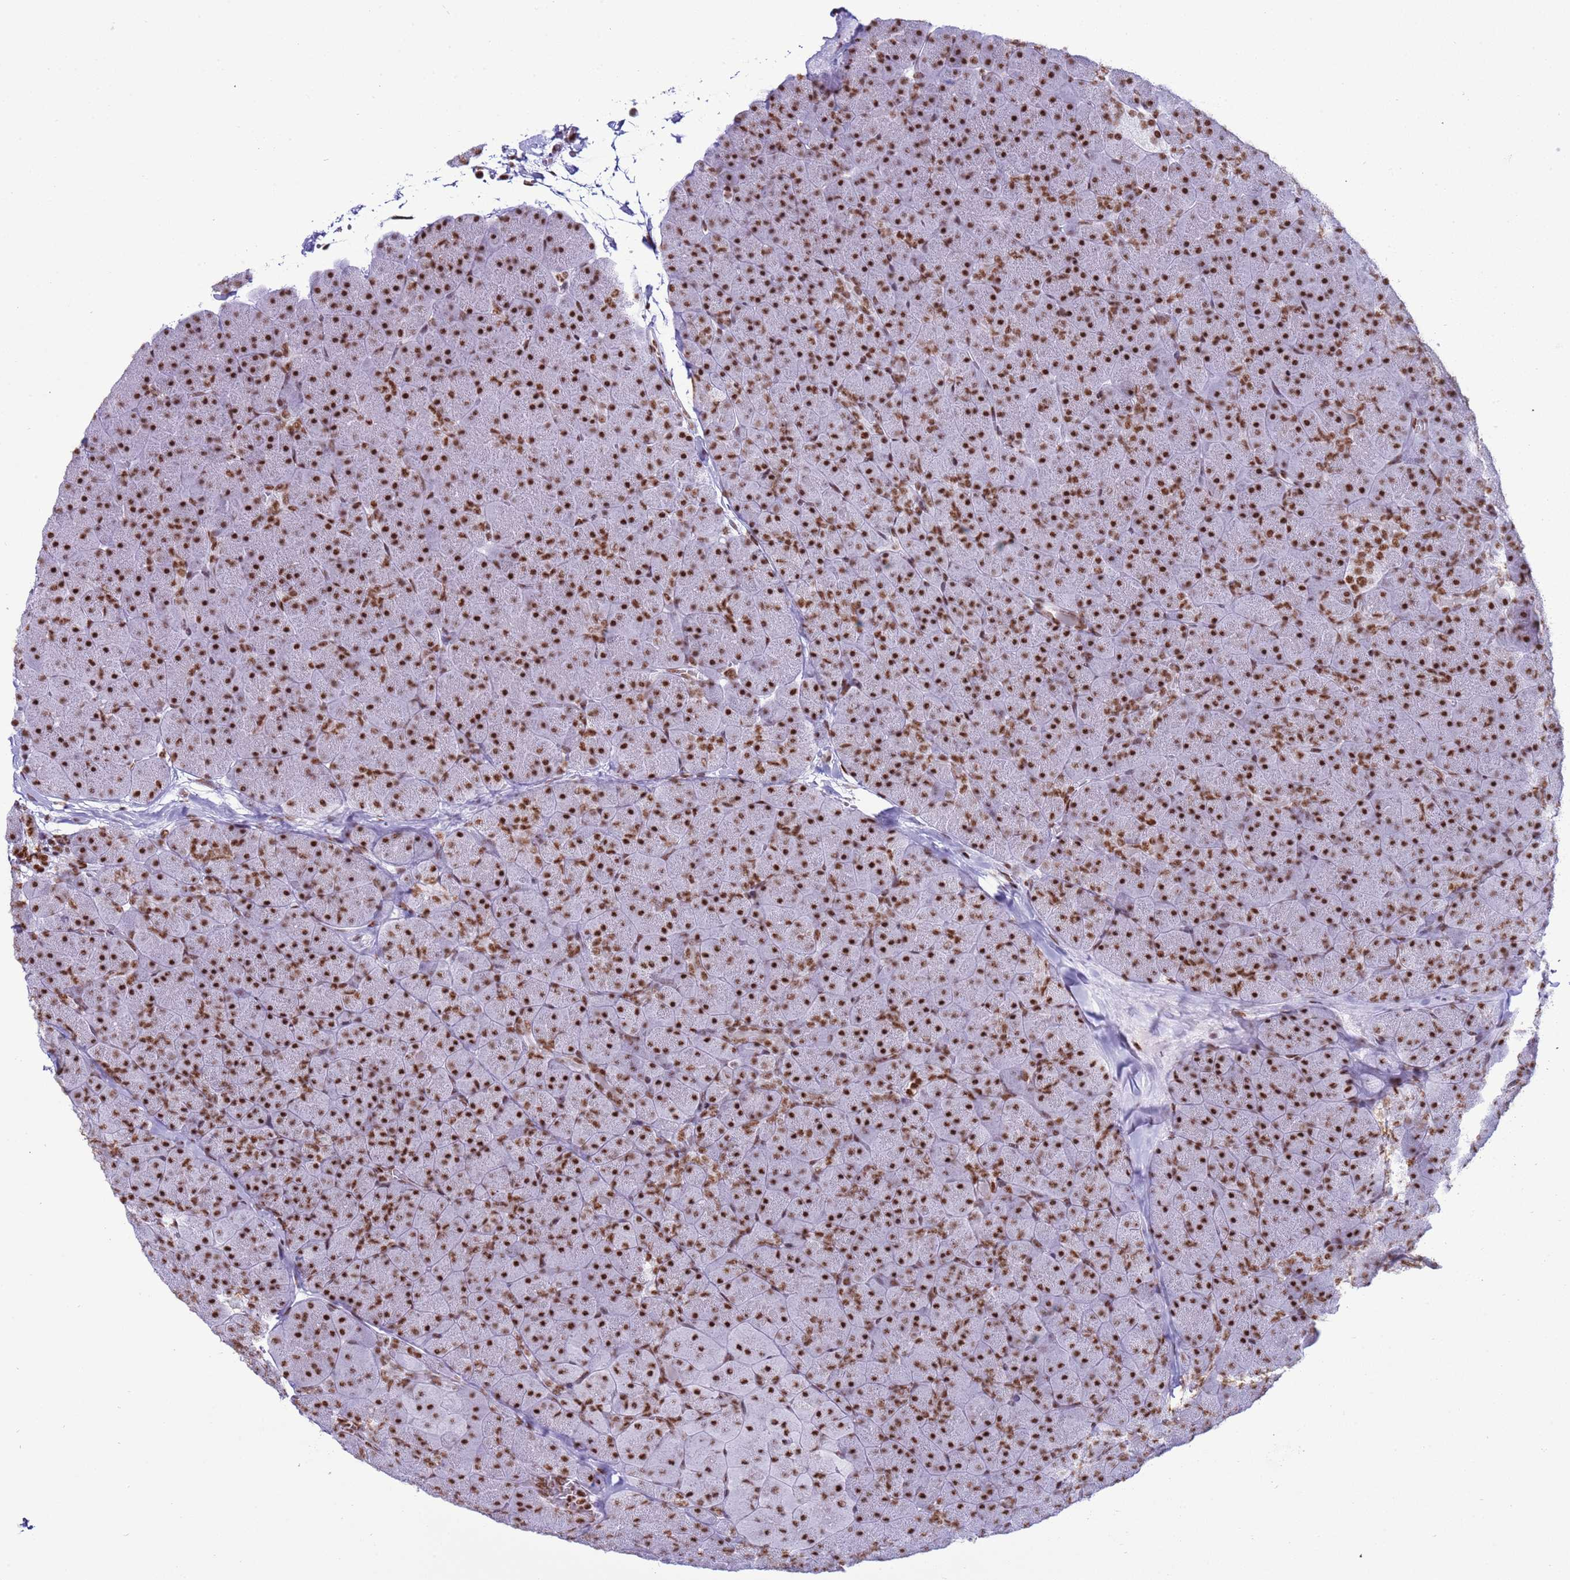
{"staining": {"intensity": "strong", "quantity": ">75%", "location": "nuclear"}, "tissue": "pancreas", "cell_type": "Exocrine glandular cells", "image_type": "normal", "snomed": [{"axis": "morphology", "description": "Normal tissue, NOS"}, {"axis": "topography", "description": "Pancreas"}], "caption": "Pancreas stained with immunohistochemistry demonstrates strong nuclear positivity in approximately >75% of exocrine glandular cells. Ihc stains the protein in brown and the nuclei are stained blue.", "gene": "RALY", "patient": {"sex": "male", "age": 36}}